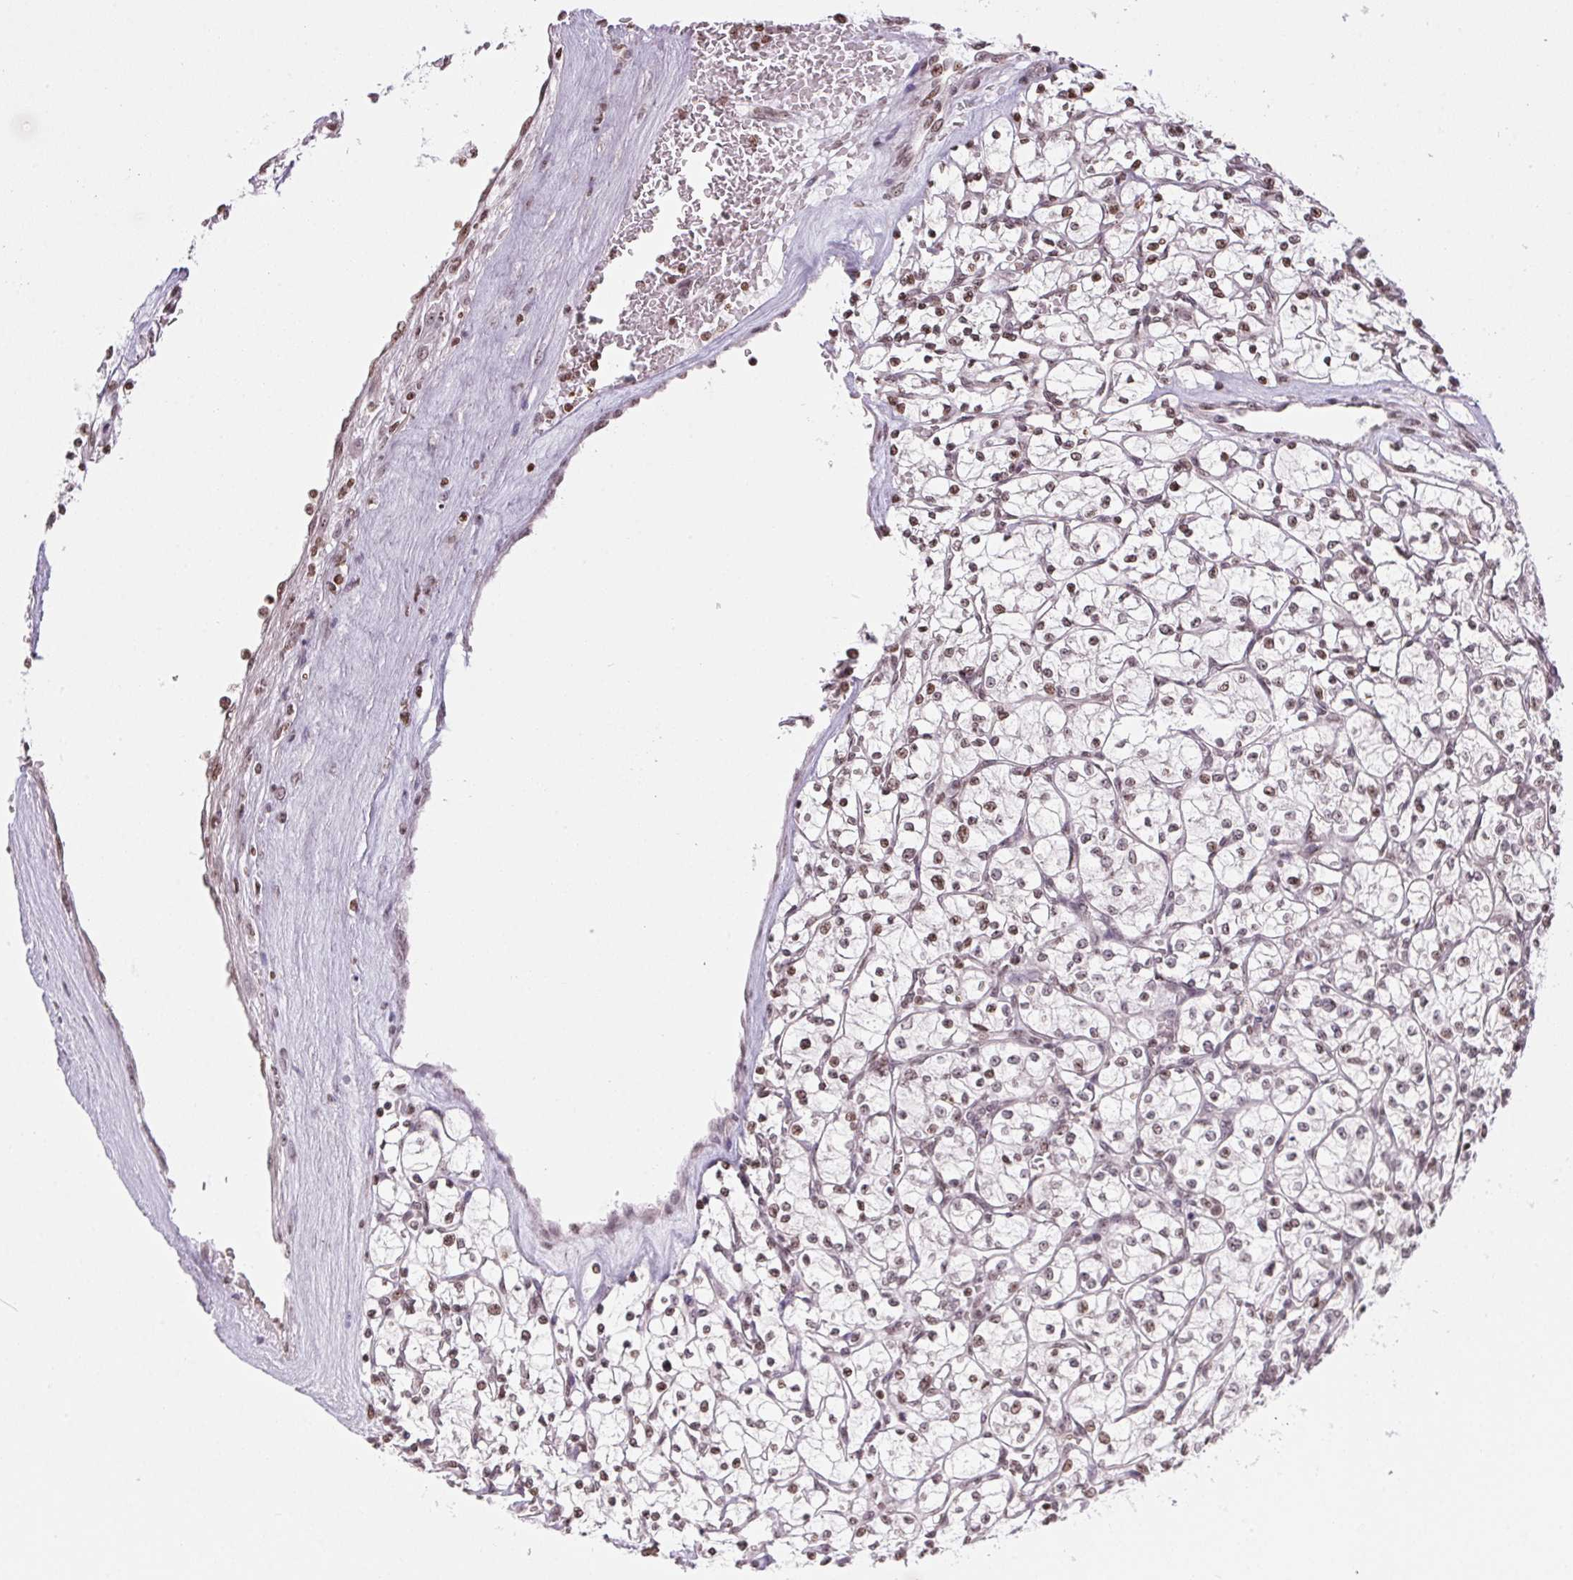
{"staining": {"intensity": "weak", "quantity": "25%-75%", "location": "nuclear"}, "tissue": "renal cancer", "cell_type": "Tumor cells", "image_type": "cancer", "snomed": [{"axis": "morphology", "description": "Adenocarcinoma, NOS"}, {"axis": "topography", "description": "Kidney"}], "caption": "Immunohistochemistry (IHC) (DAB (3,3'-diaminobenzidine)) staining of human renal cancer reveals weak nuclear protein staining in approximately 25%-75% of tumor cells. (brown staining indicates protein expression, while blue staining denotes nuclei).", "gene": "RNF181", "patient": {"sex": "female", "age": 64}}